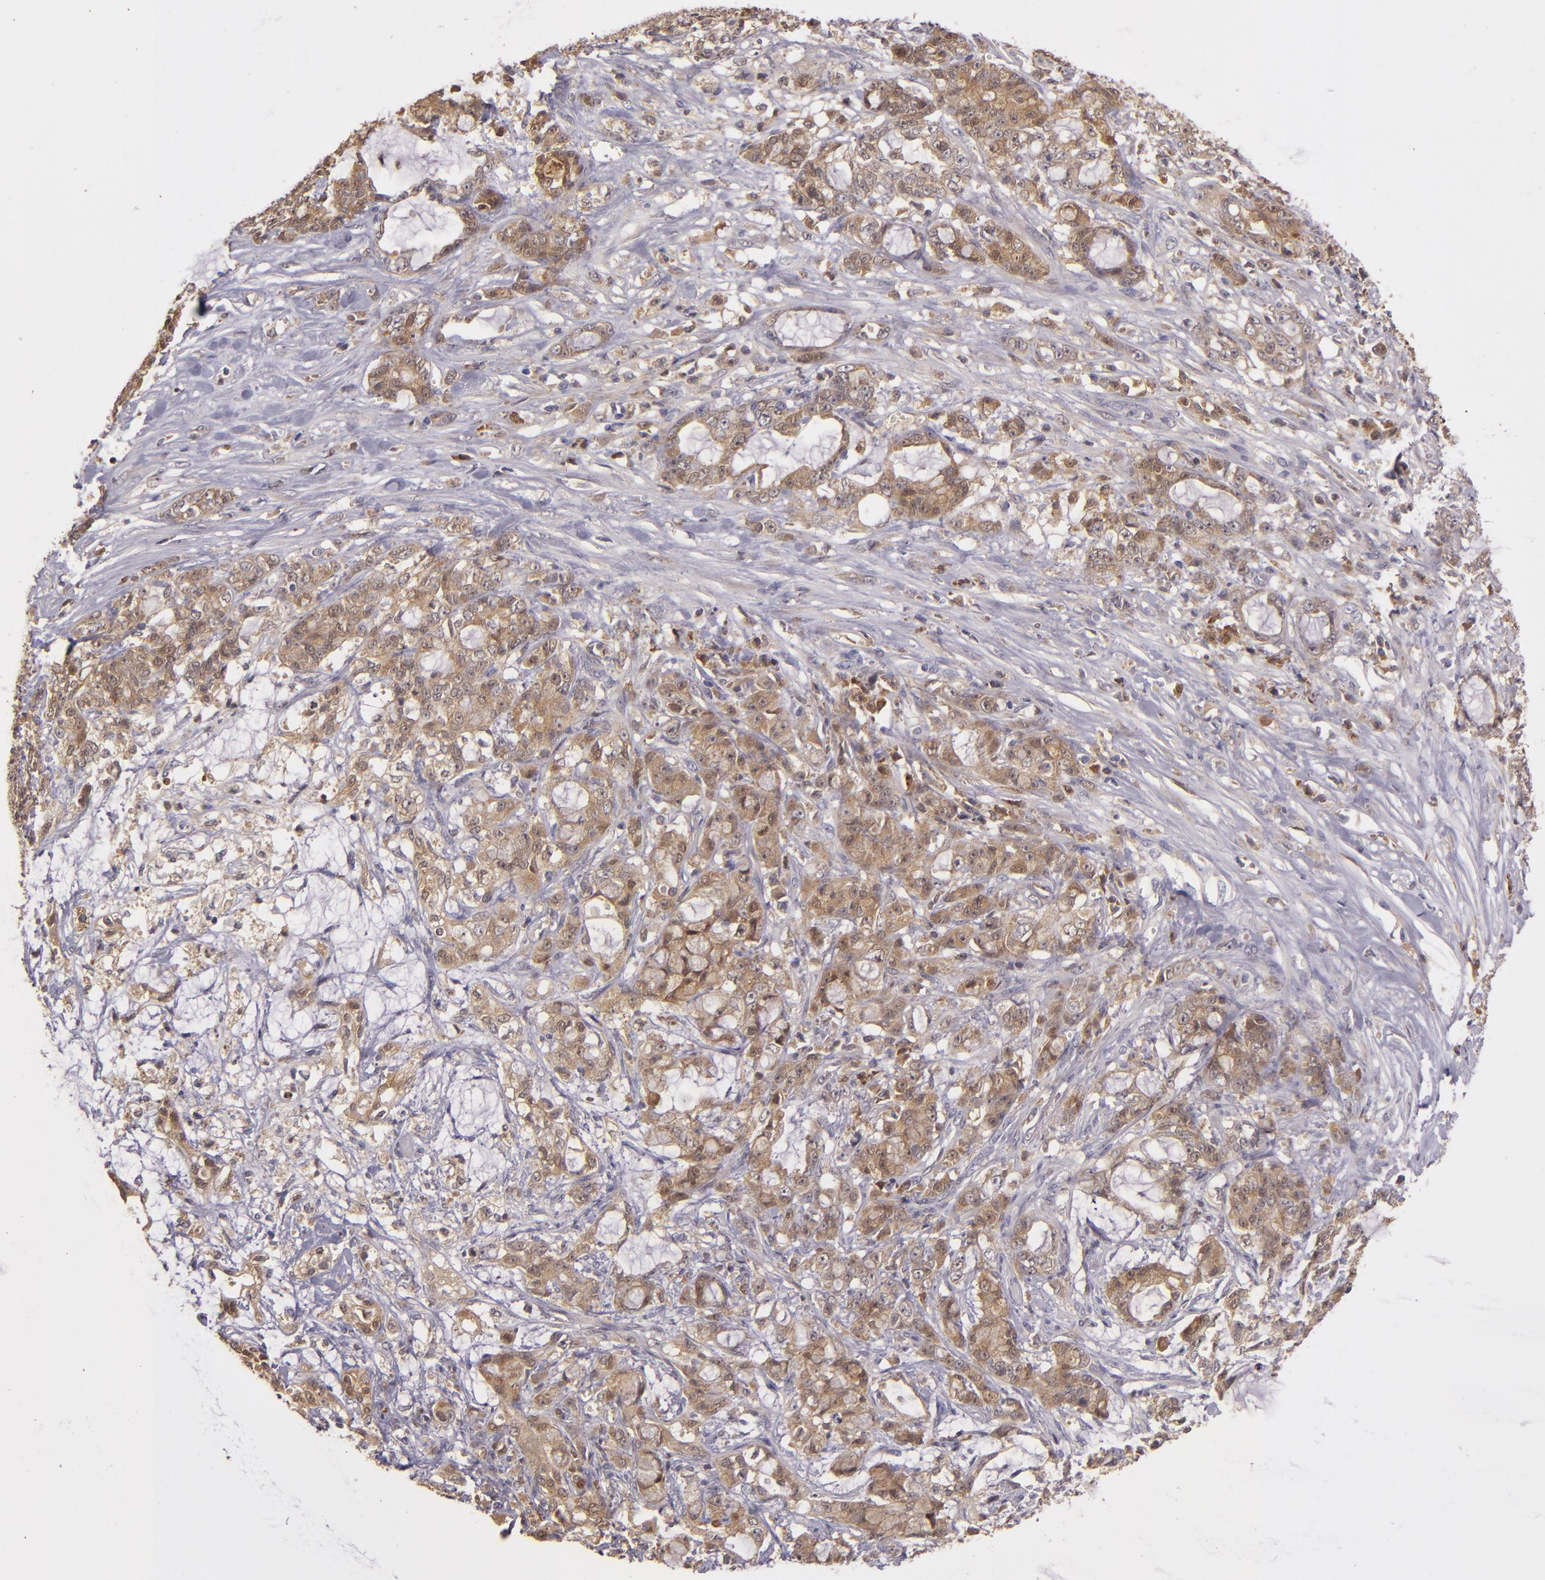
{"staining": {"intensity": "moderate", "quantity": ">75%", "location": "cytoplasmic/membranous"}, "tissue": "pancreatic cancer", "cell_type": "Tumor cells", "image_type": "cancer", "snomed": [{"axis": "morphology", "description": "Adenocarcinoma, NOS"}, {"axis": "topography", "description": "Pancreas"}], "caption": "Adenocarcinoma (pancreatic) was stained to show a protein in brown. There is medium levels of moderate cytoplasmic/membranous staining in approximately >75% of tumor cells. (DAB IHC, brown staining for protein, blue staining for nuclei).", "gene": "FHIT", "patient": {"sex": "female", "age": 73}}